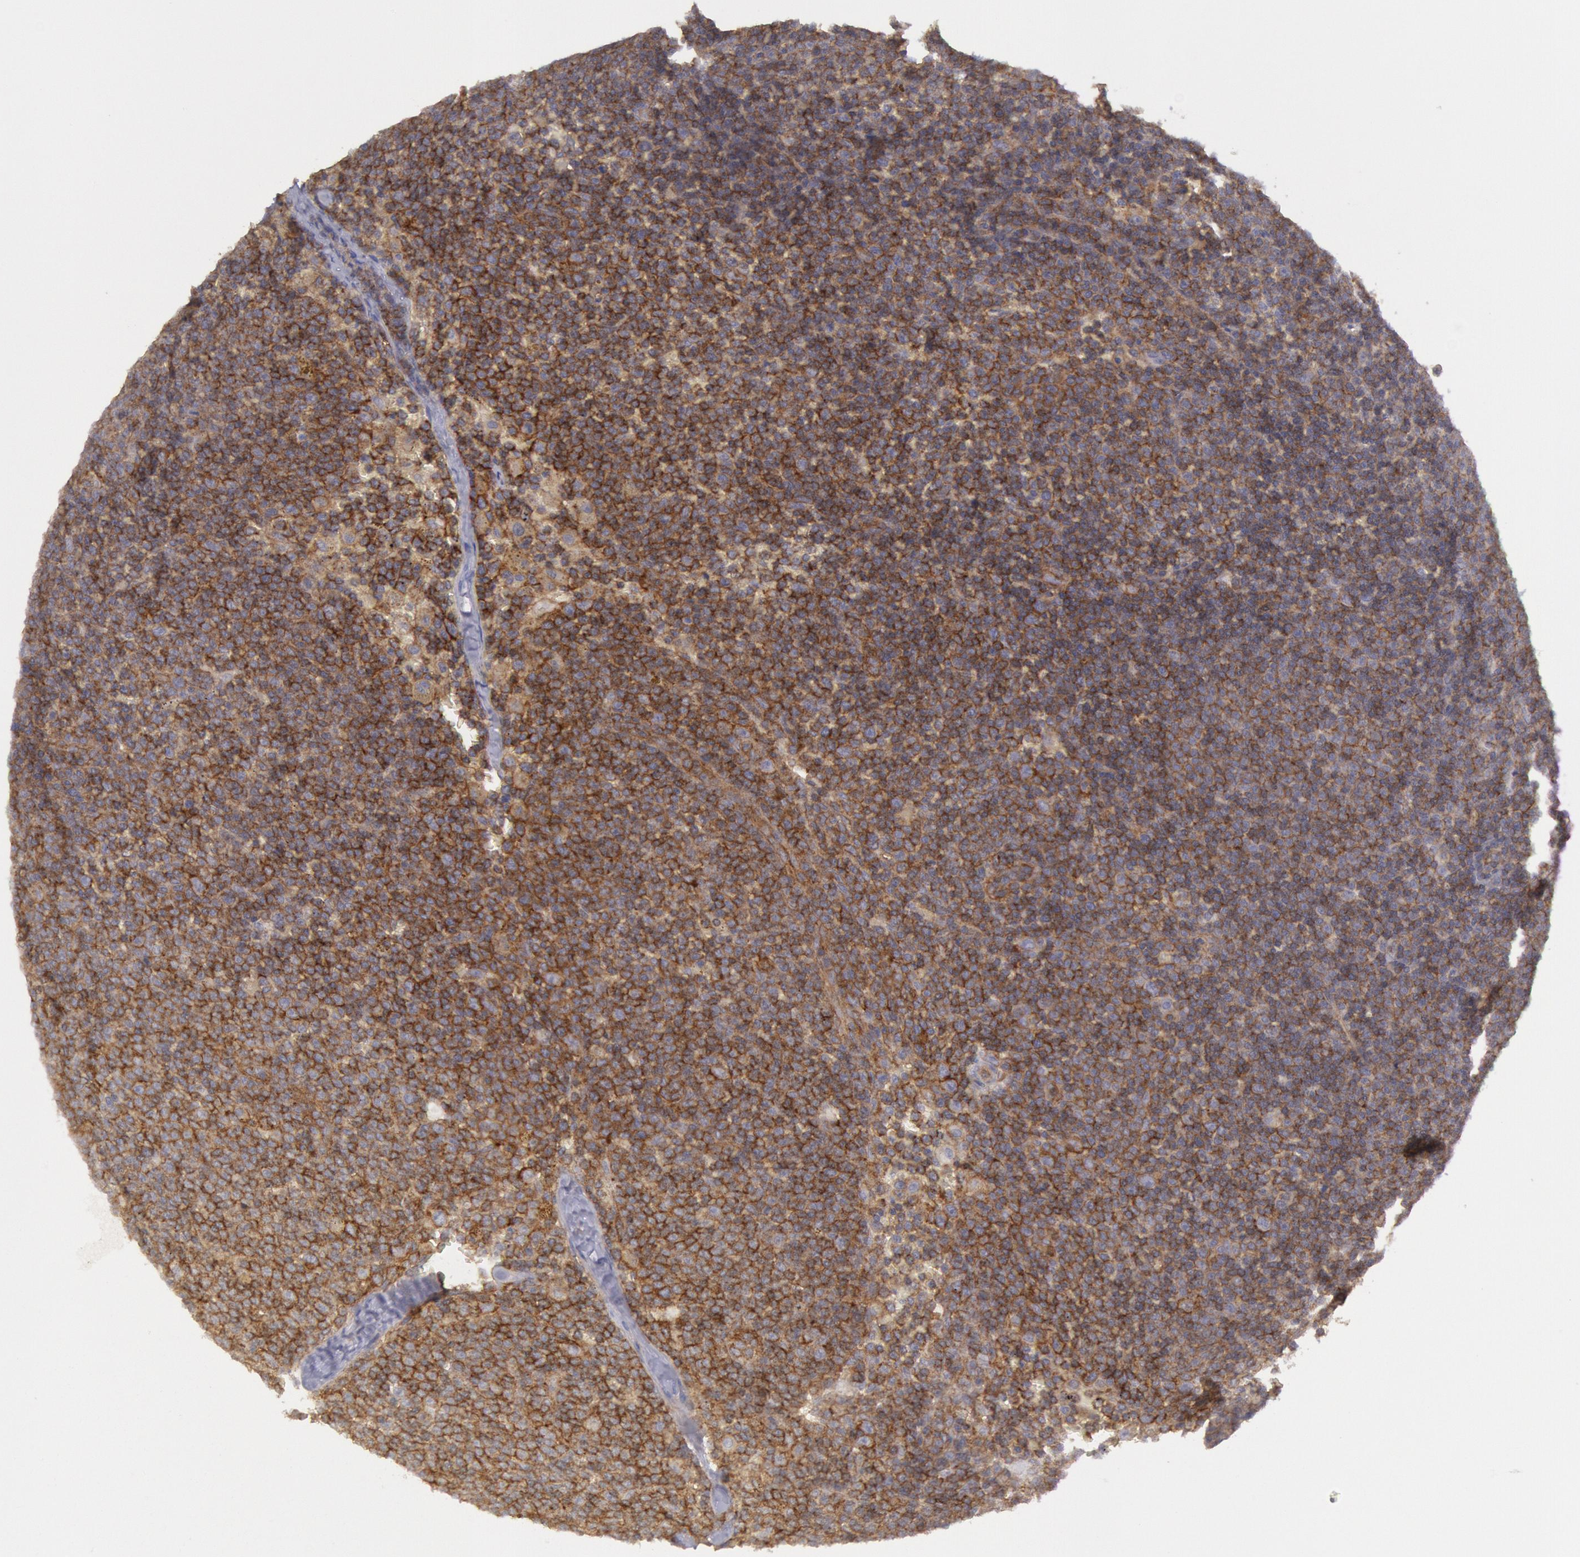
{"staining": {"intensity": "strong", "quantity": ">75%", "location": "cytoplasmic/membranous"}, "tissue": "lymphoma", "cell_type": "Tumor cells", "image_type": "cancer", "snomed": [{"axis": "morphology", "description": "Malignant lymphoma, non-Hodgkin's type, Low grade"}, {"axis": "topography", "description": "Lymph node"}], "caption": "High-power microscopy captured an immunohistochemistry (IHC) micrograph of lymphoma, revealing strong cytoplasmic/membranous staining in about >75% of tumor cells.", "gene": "STX4", "patient": {"sex": "male", "age": 50}}